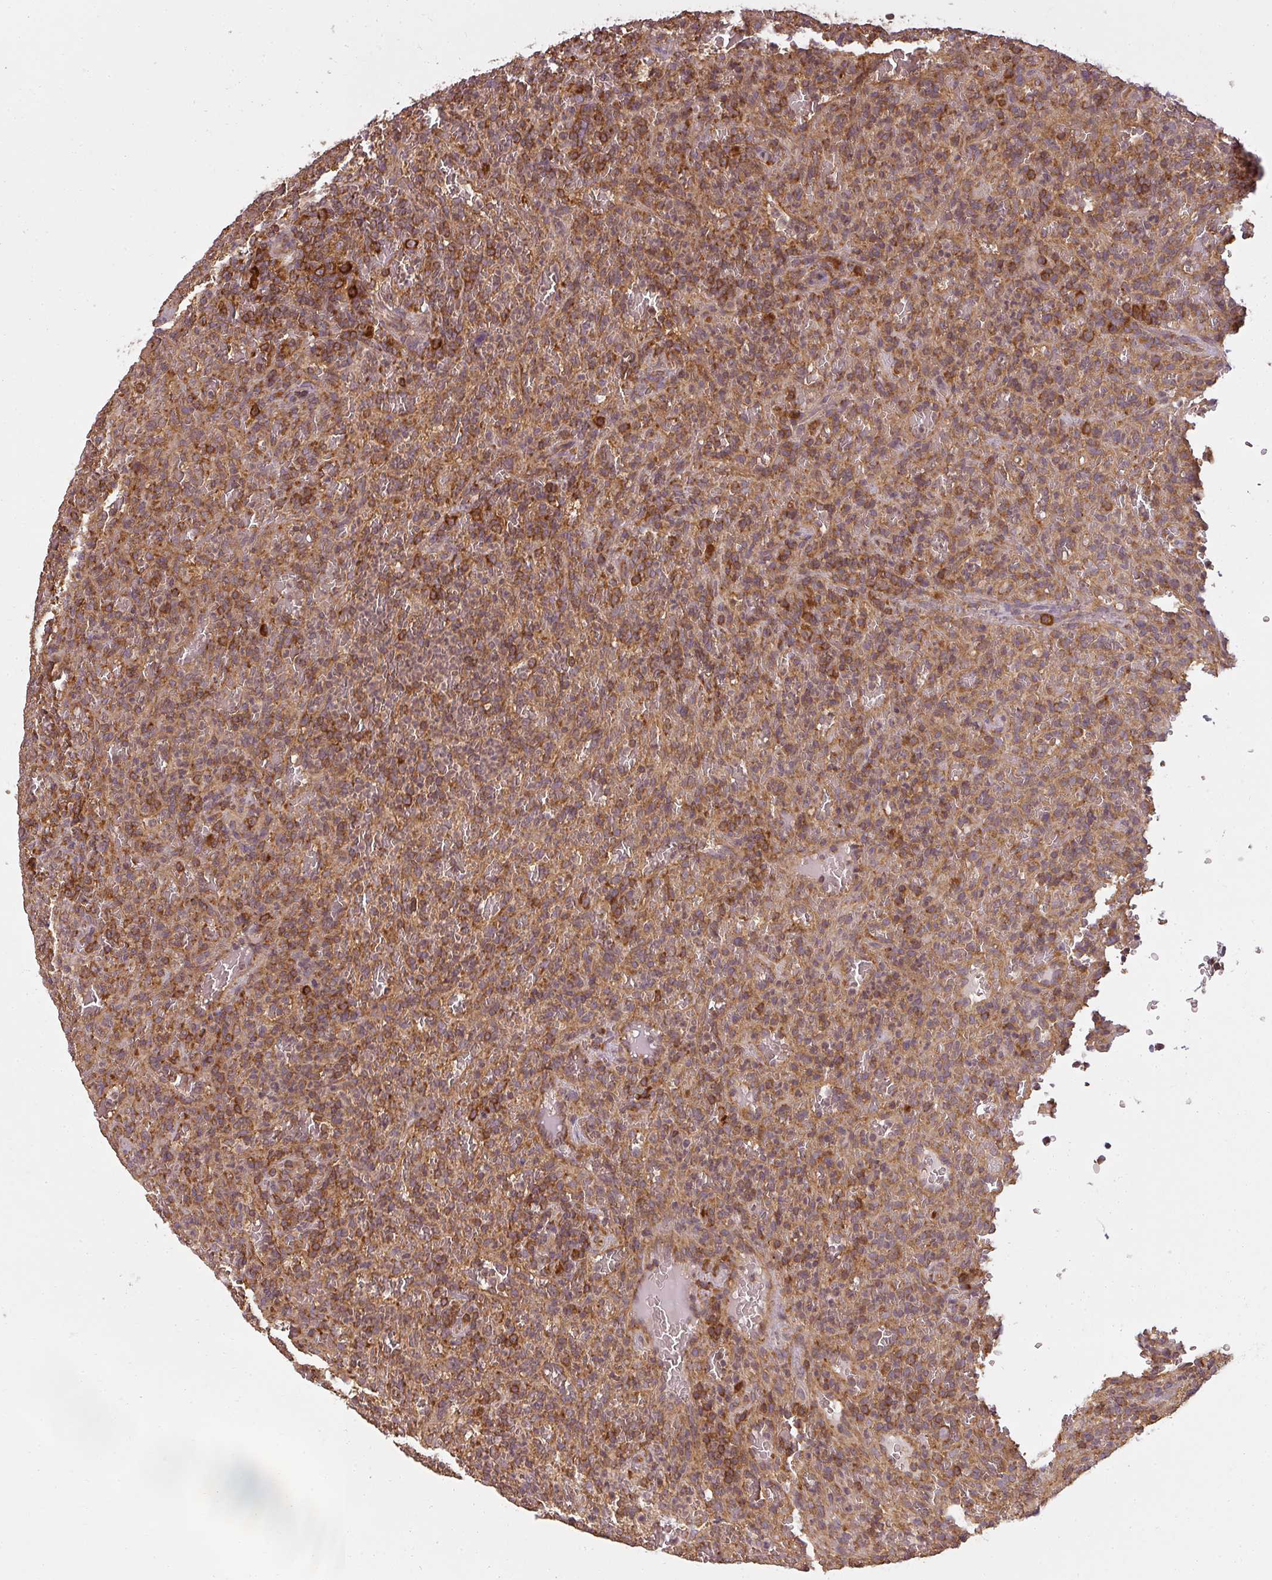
{"staining": {"intensity": "strong", "quantity": ">75%", "location": "cytoplasmic/membranous"}, "tissue": "lymphoma", "cell_type": "Tumor cells", "image_type": "cancer", "snomed": [{"axis": "morphology", "description": "Malignant lymphoma, non-Hodgkin's type, Low grade"}, {"axis": "topography", "description": "Spleen"}], "caption": "Immunohistochemical staining of human low-grade malignant lymphoma, non-Hodgkin's type reveals strong cytoplasmic/membranous protein expression in approximately >75% of tumor cells.", "gene": "RPL24", "patient": {"sex": "female", "age": 64}}